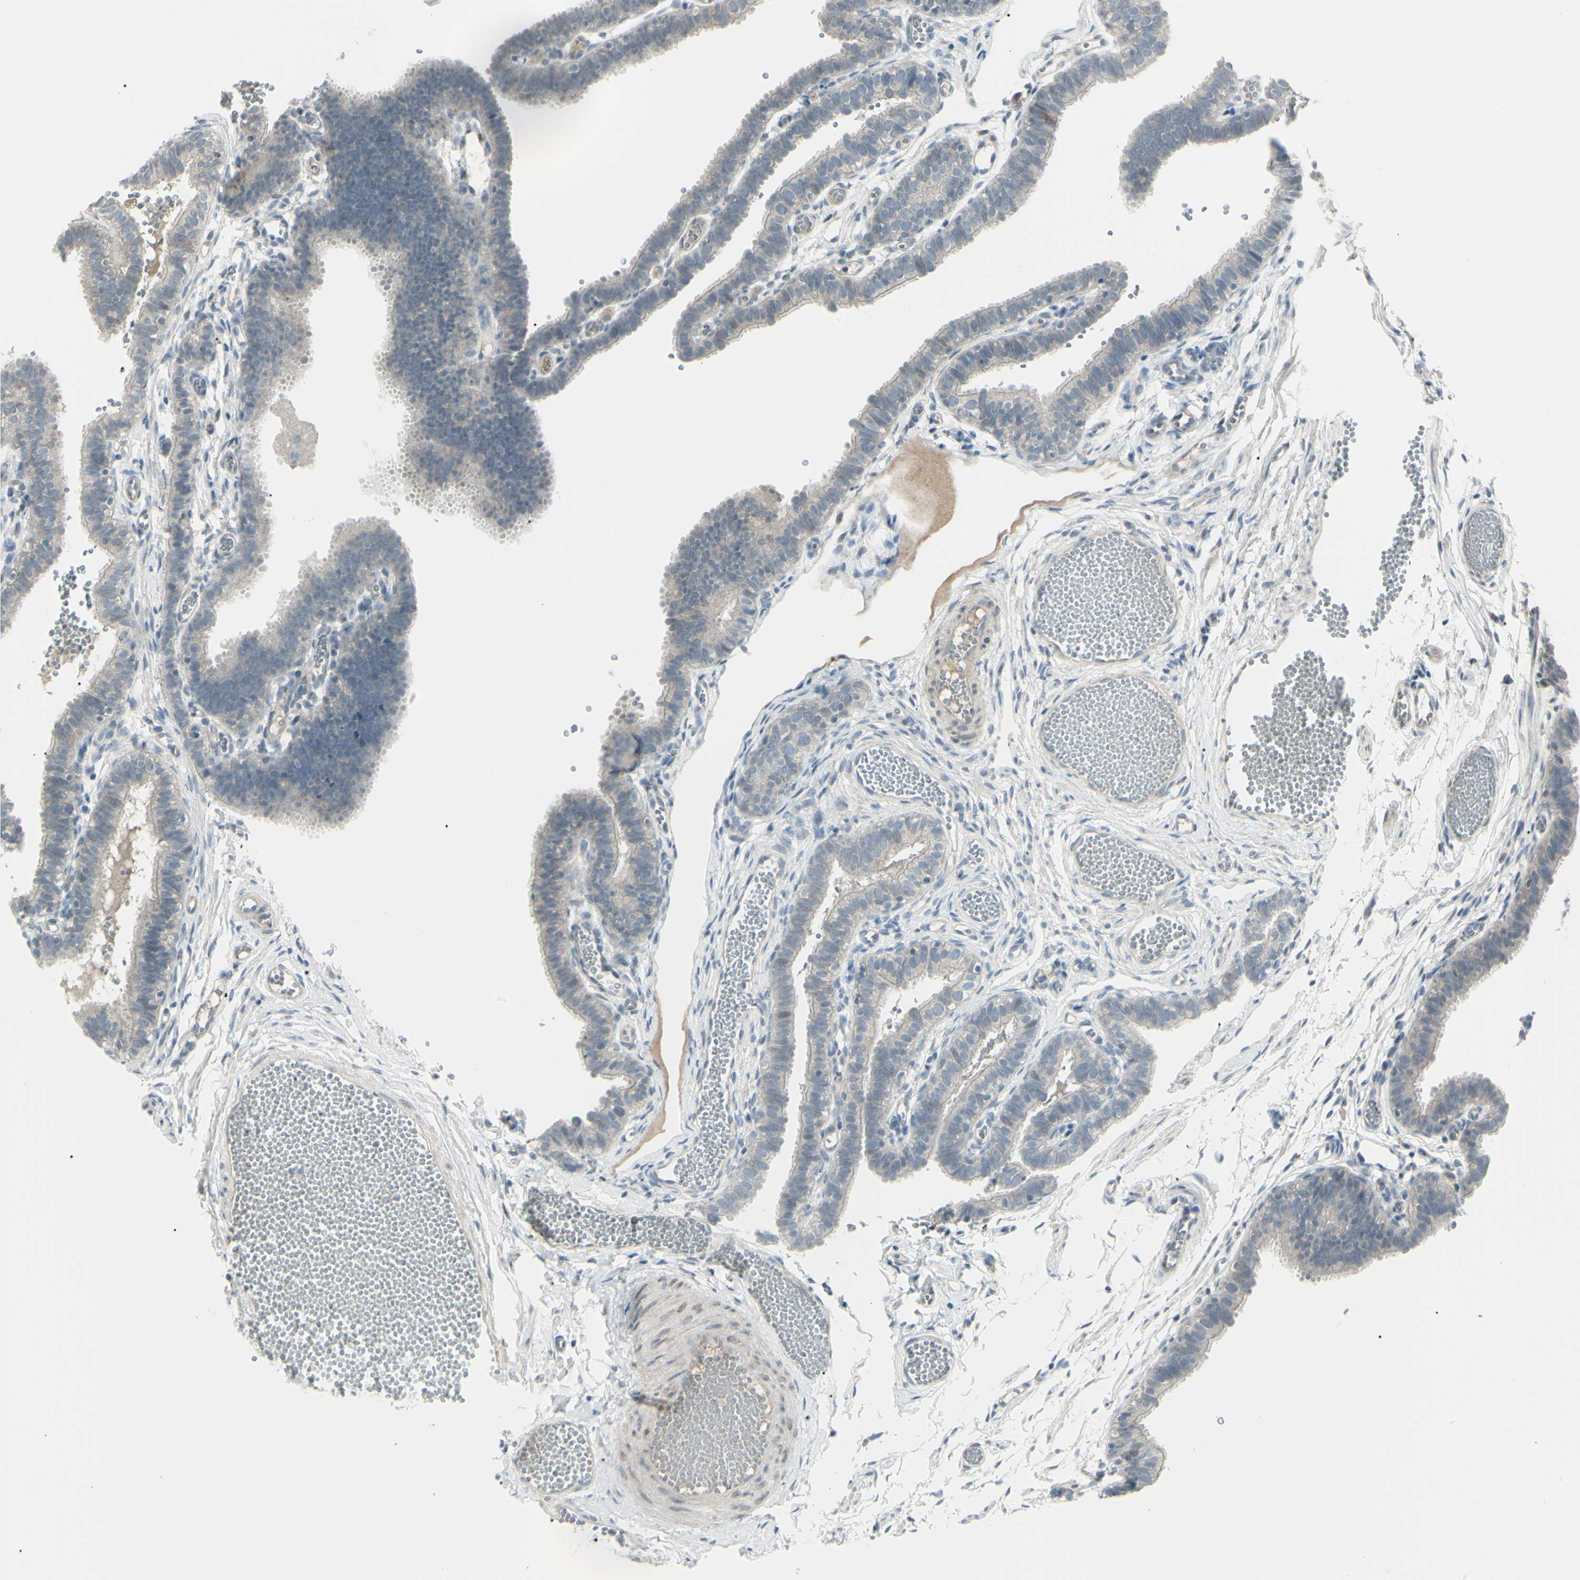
{"staining": {"intensity": "weak", "quantity": ">75%", "location": "cytoplasmic/membranous"}, "tissue": "fallopian tube", "cell_type": "Glandular cells", "image_type": "normal", "snomed": [{"axis": "morphology", "description": "Normal tissue, NOS"}, {"axis": "topography", "description": "Fallopian tube"}, {"axis": "topography", "description": "Placenta"}], "caption": "Glandular cells demonstrate low levels of weak cytoplasmic/membranous positivity in about >75% of cells in benign fallopian tube. The staining is performed using DAB brown chromogen to label protein expression. The nuclei are counter-stained blue using hematoxylin.", "gene": "SH3GL2", "patient": {"sex": "female", "age": 34}}